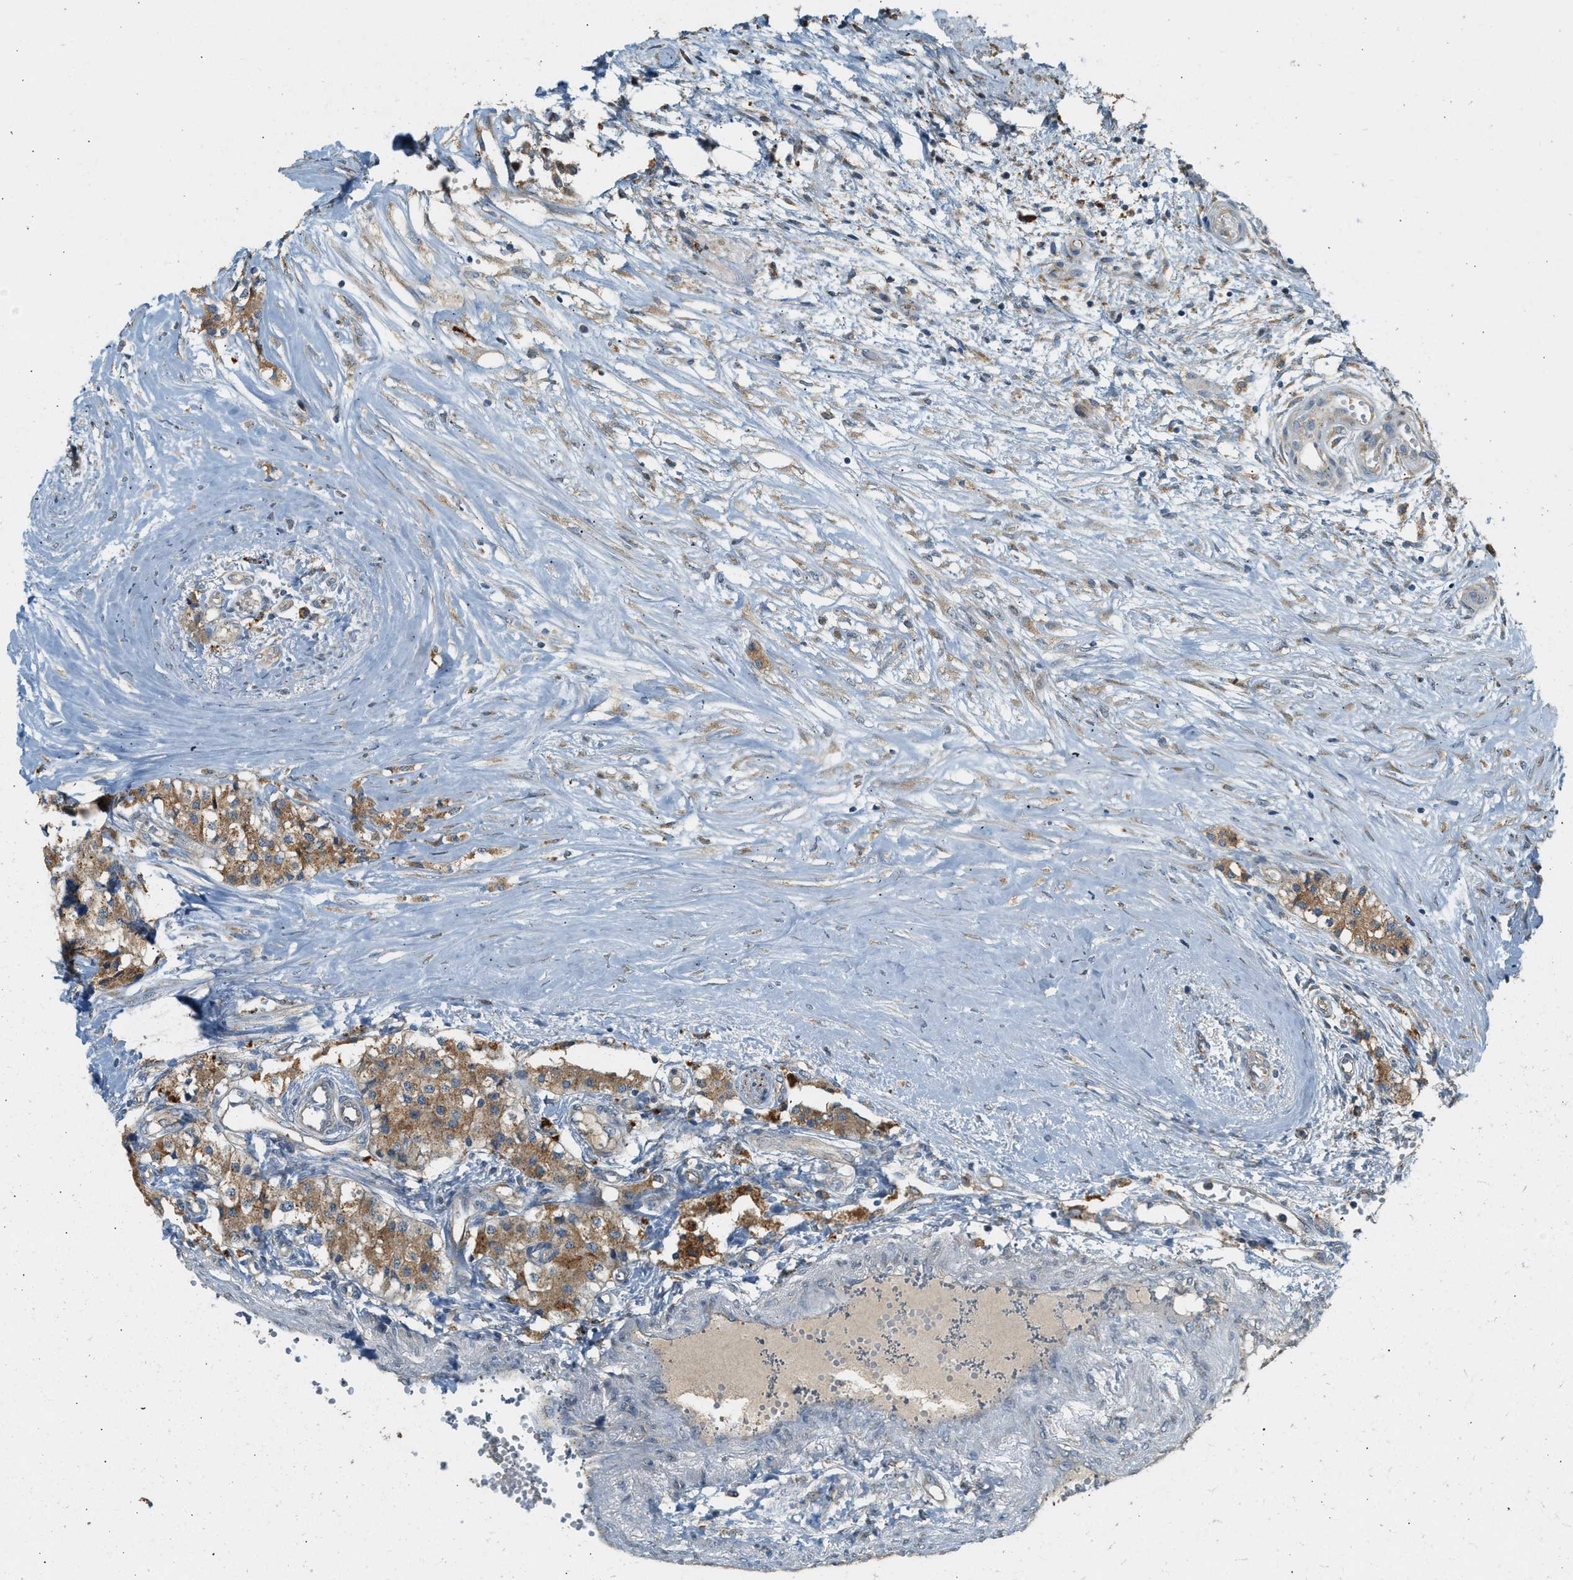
{"staining": {"intensity": "moderate", "quantity": ">75%", "location": "cytoplasmic/membranous"}, "tissue": "carcinoid", "cell_type": "Tumor cells", "image_type": "cancer", "snomed": [{"axis": "morphology", "description": "Carcinoid, malignant, NOS"}, {"axis": "topography", "description": "Colon"}], "caption": "Carcinoid tissue demonstrates moderate cytoplasmic/membranous expression in approximately >75% of tumor cells", "gene": "CTSB", "patient": {"sex": "female", "age": 52}}